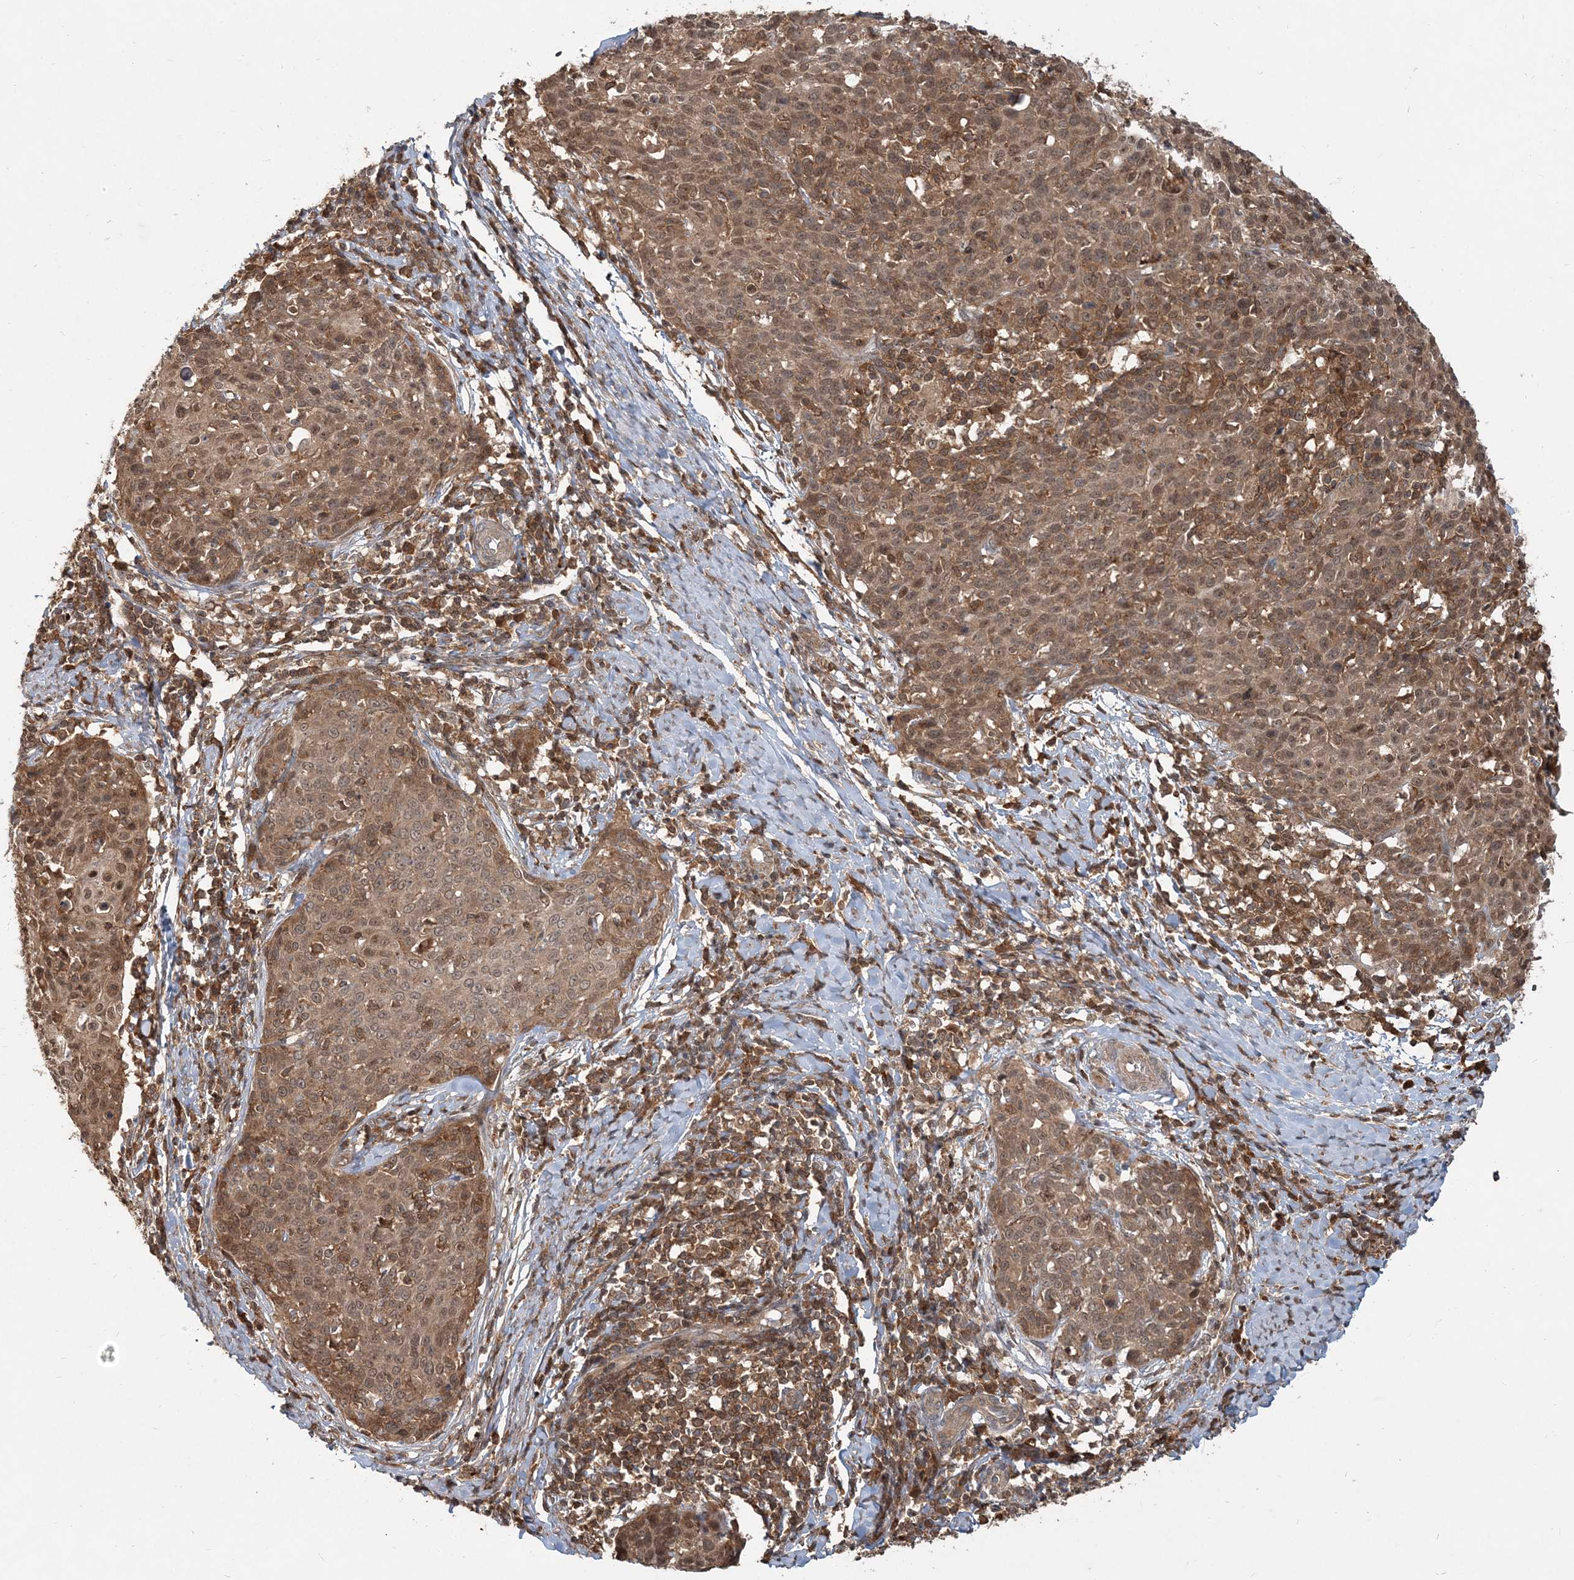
{"staining": {"intensity": "moderate", "quantity": ">75%", "location": "cytoplasmic/membranous,nuclear"}, "tissue": "cervical cancer", "cell_type": "Tumor cells", "image_type": "cancer", "snomed": [{"axis": "morphology", "description": "Squamous cell carcinoma, NOS"}, {"axis": "topography", "description": "Cervix"}], "caption": "Immunohistochemistry (IHC) photomicrograph of neoplastic tissue: squamous cell carcinoma (cervical) stained using immunohistochemistry (IHC) shows medium levels of moderate protein expression localized specifically in the cytoplasmic/membranous and nuclear of tumor cells, appearing as a cytoplasmic/membranous and nuclear brown color.", "gene": "CAB39", "patient": {"sex": "female", "age": 38}}